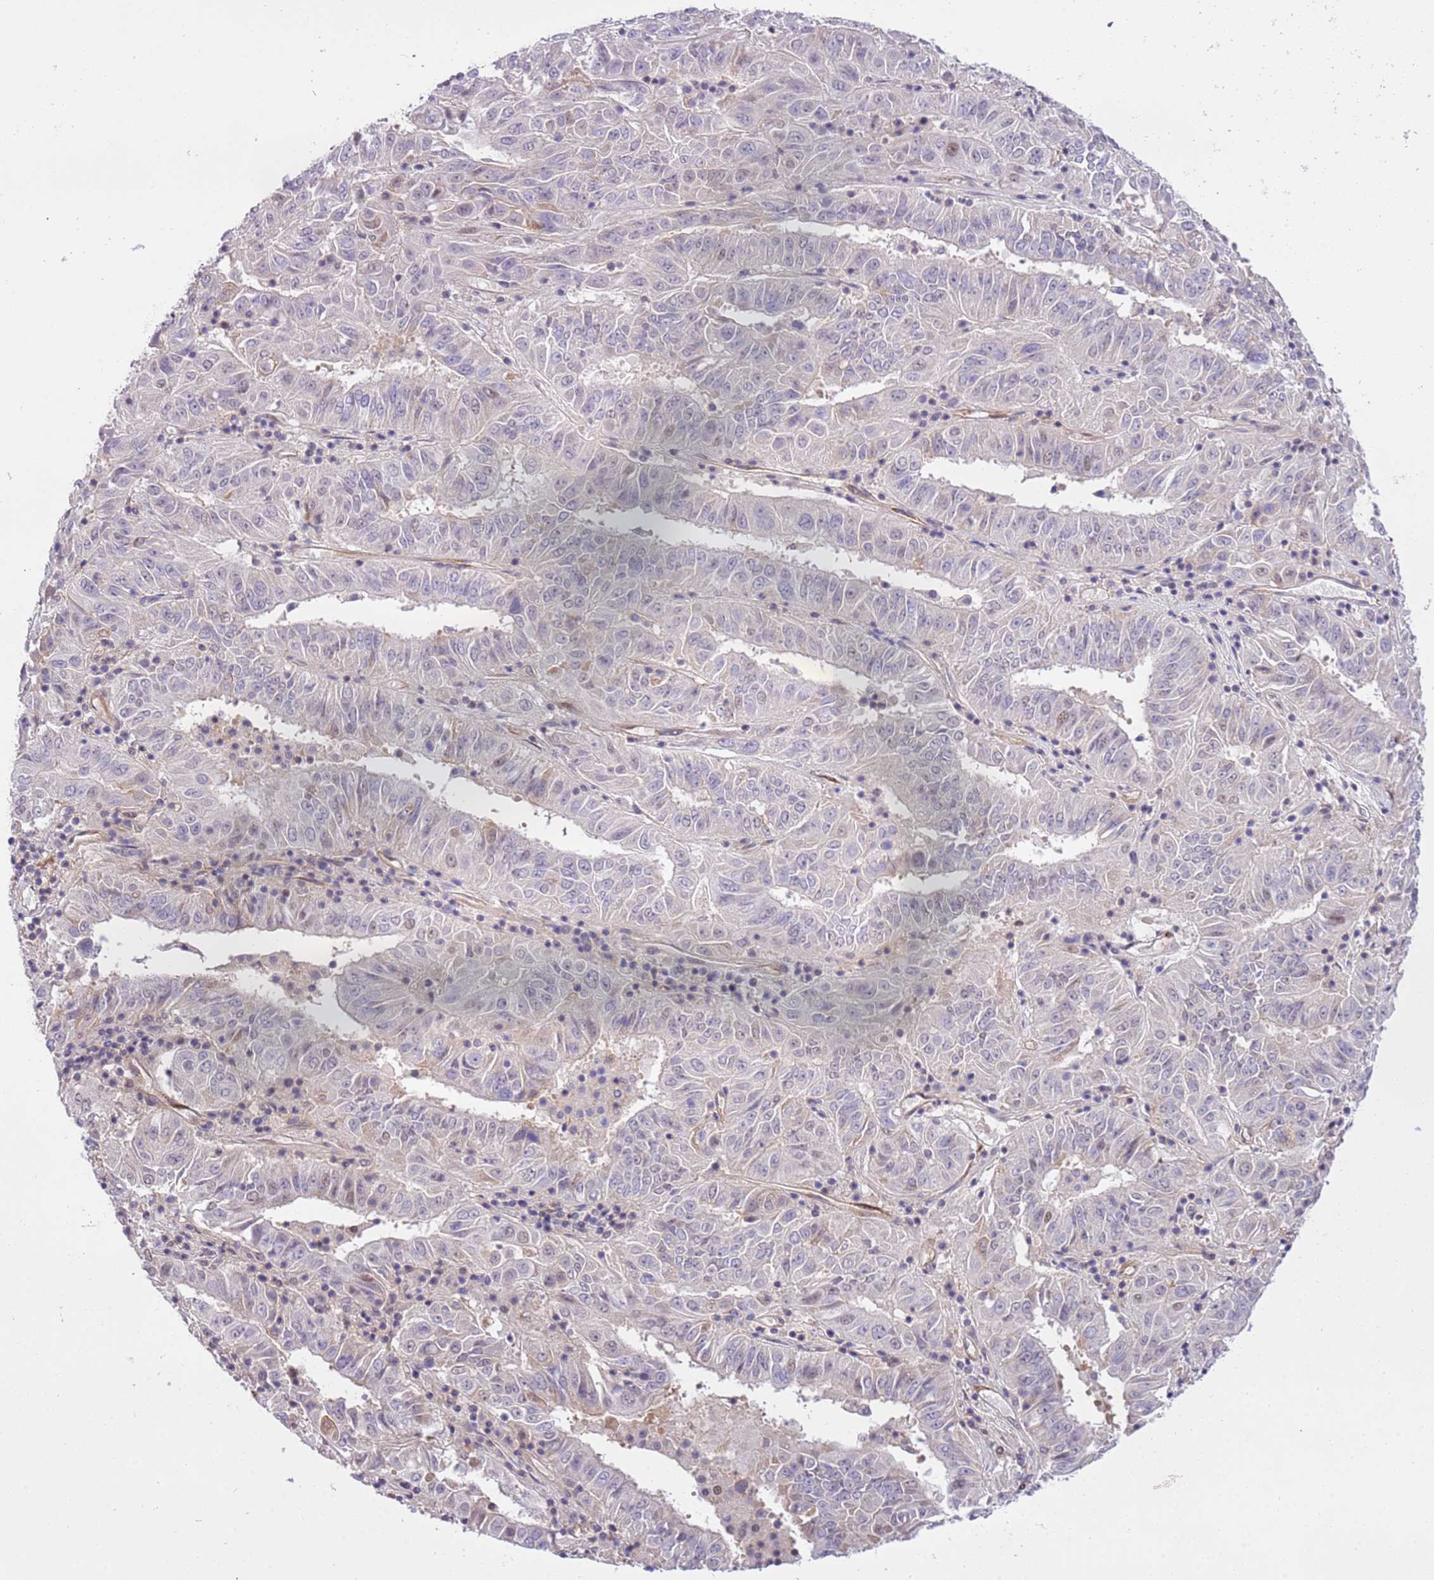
{"staining": {"intensity": "weak", "quantity": "25%-75%", "location": "nuclear"}, "tissue": "pancreatic cancer", "cell_type": "Tumor cells", "image_type": "cancer", "snomed": [{"axis": "morphology", "description": "Adenocarcinoma, NOS"}, {"axis": "topography", "description": "Pancreas"}], "caption": "Pancreatic adenocarcinoma tissue exhibits weak nuclear positivity in approximately 25%-75% of tumor cells, visualized by immunohistochemistry.", "gene": "MAGEF1", "patient": {"sex": "male", "age": 63}}